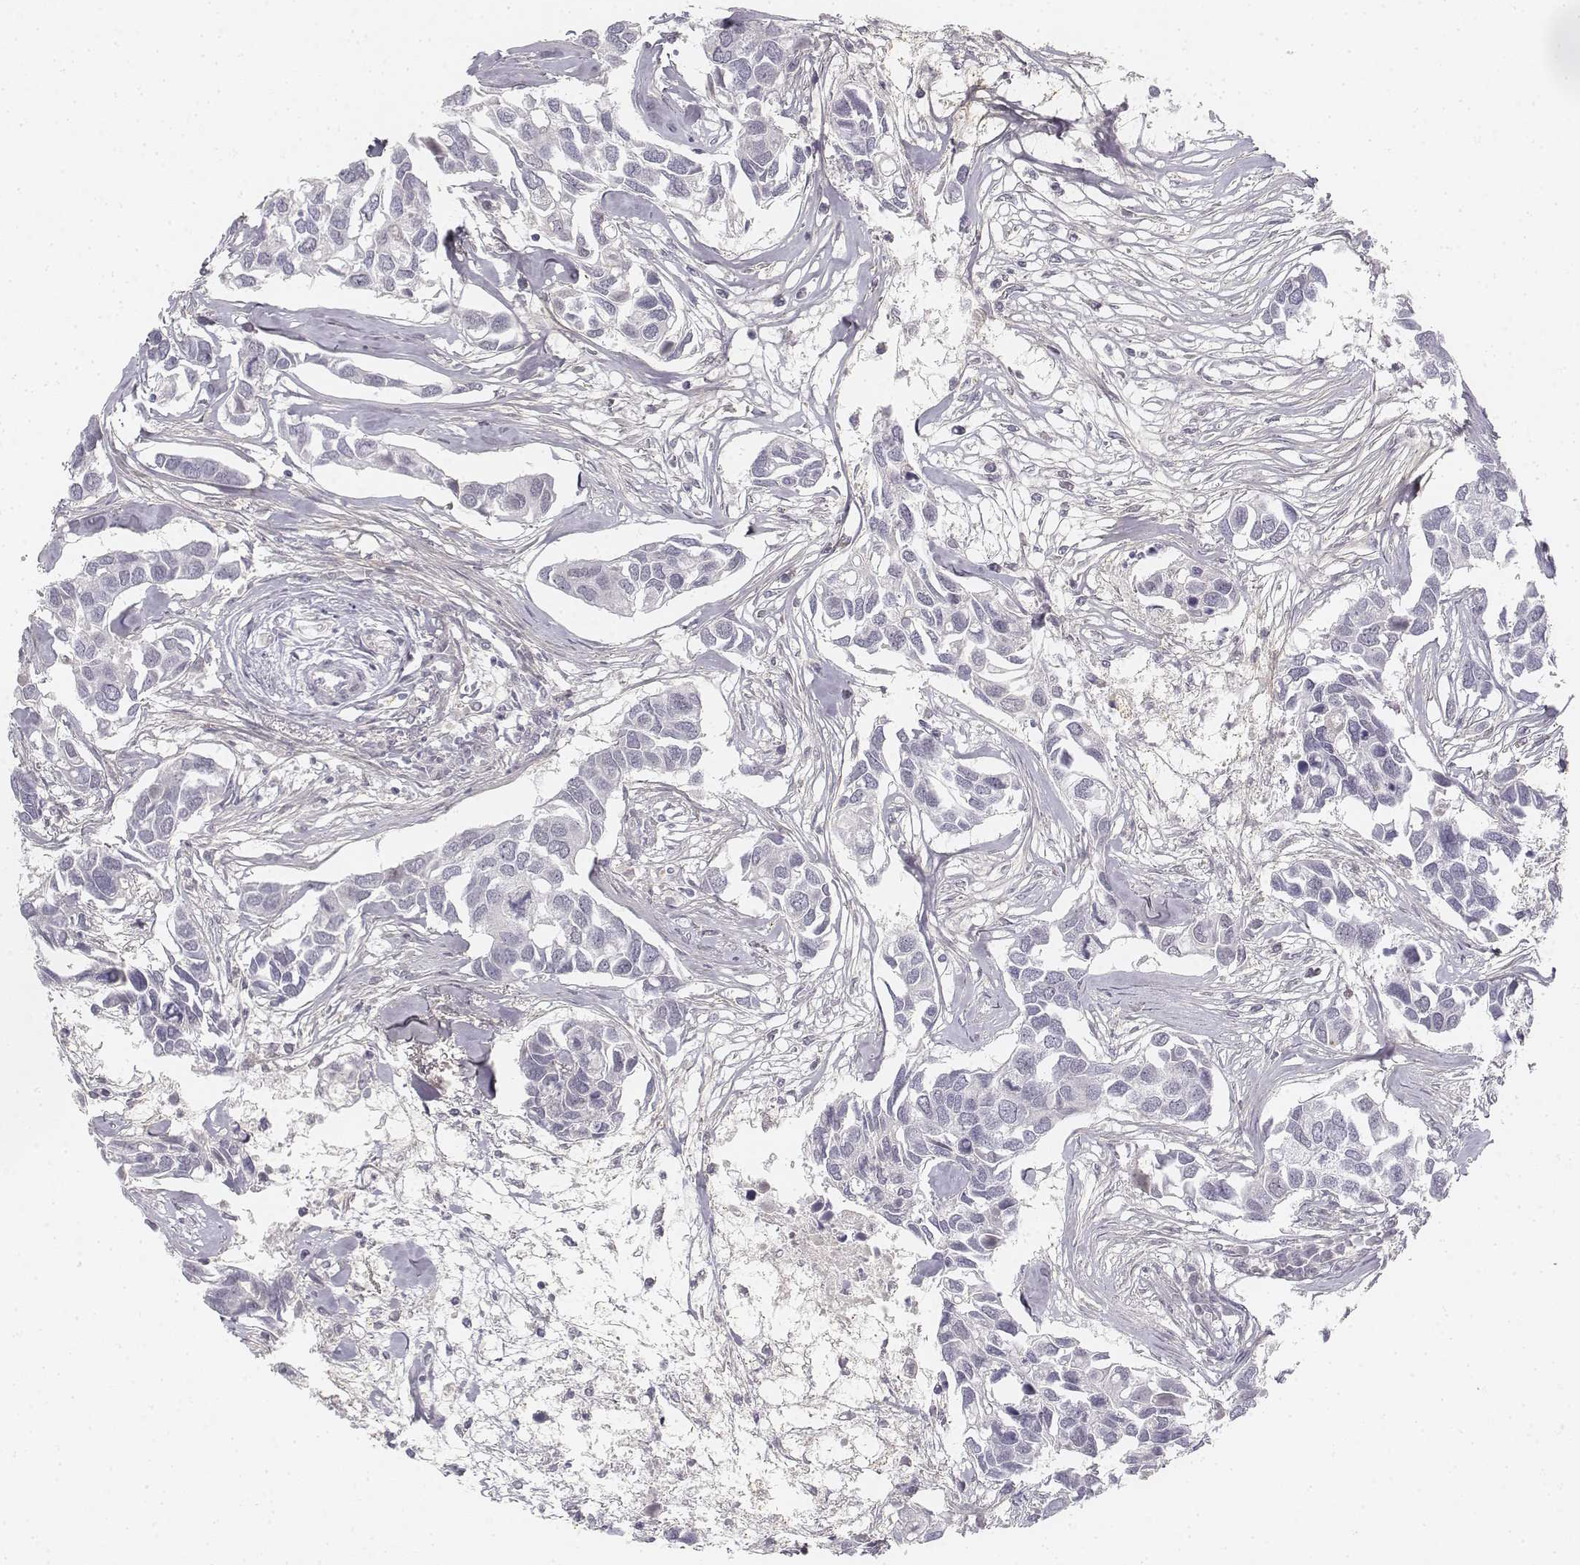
{"staining": {"intensity": "negative", "quantity": "none", "location": "none"}, "tissue": "breast cancer", "cell_type": "Tumor cells", "image_type": "cancer", "snomed": [{"axis": "morphology", "description": "Duct carcinoma"}, {"axis": "topography", "description": "Breast"}], "caption": "Breast intraductal carcinoma stained for a protein using IHC reveals no positivity tumor cells.", "gene": "KRT84", "patient": {"sex": "female", "age": 83}}